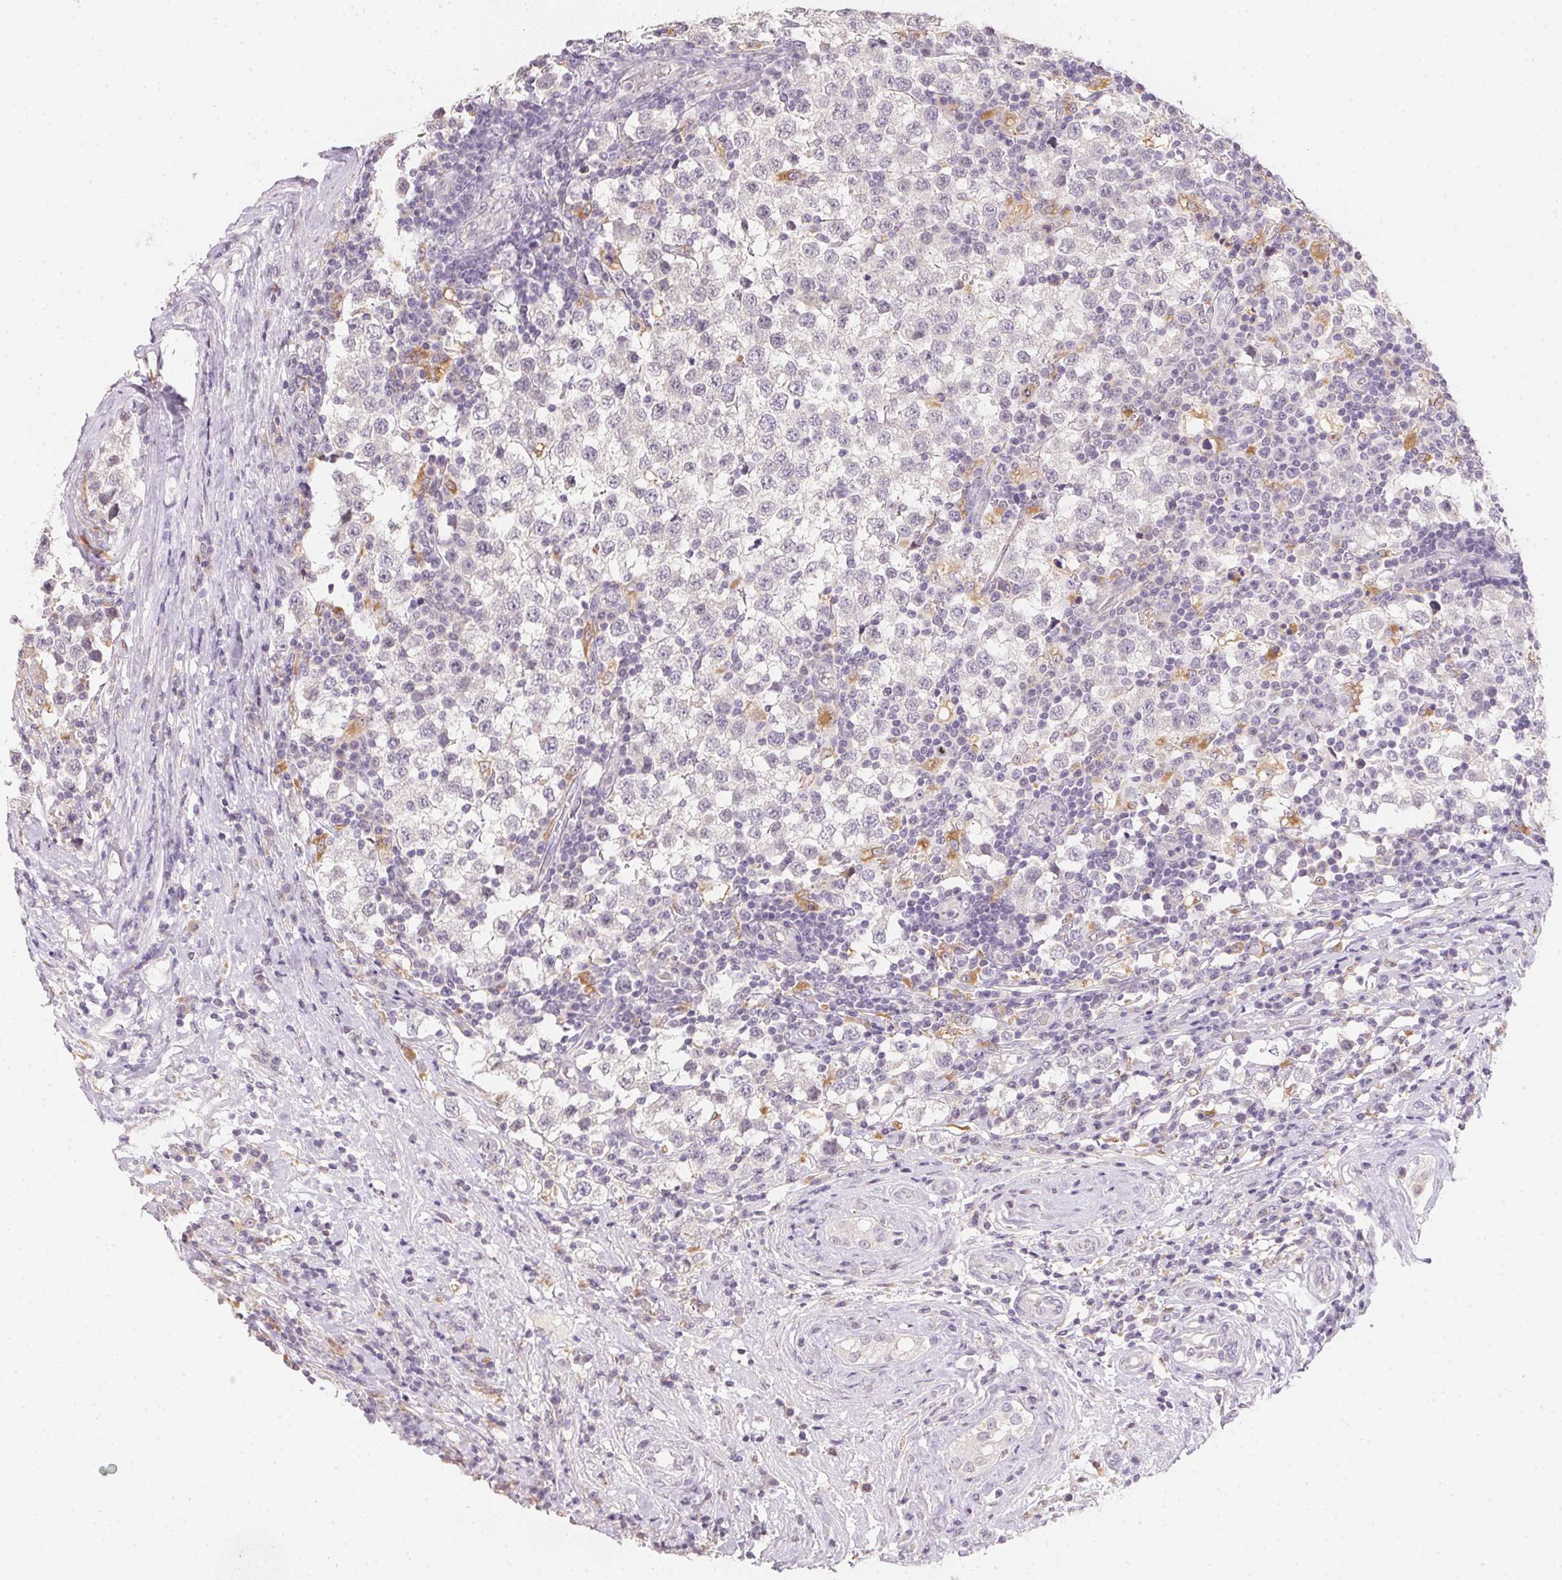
{"staining": {"intensity": "weak", "quantity": "<25%", "location": "cytoplasmic/membranous"}, "tissue": "testis cancer", "cell_type": "Tumor cells", "image_type": "cancer", "snomed": [{"axis": "morphology", "description": "Seminoma, NOS"}, {"axis": "topography", "description": "Testis"}], "caption": "This is an immunohistochemistry photomicrograph of testis cancer (seminoma). There is no expression in tumor cells.", "gene": "SLC6A18", "patient": {"sex": "male", "age": 34}}